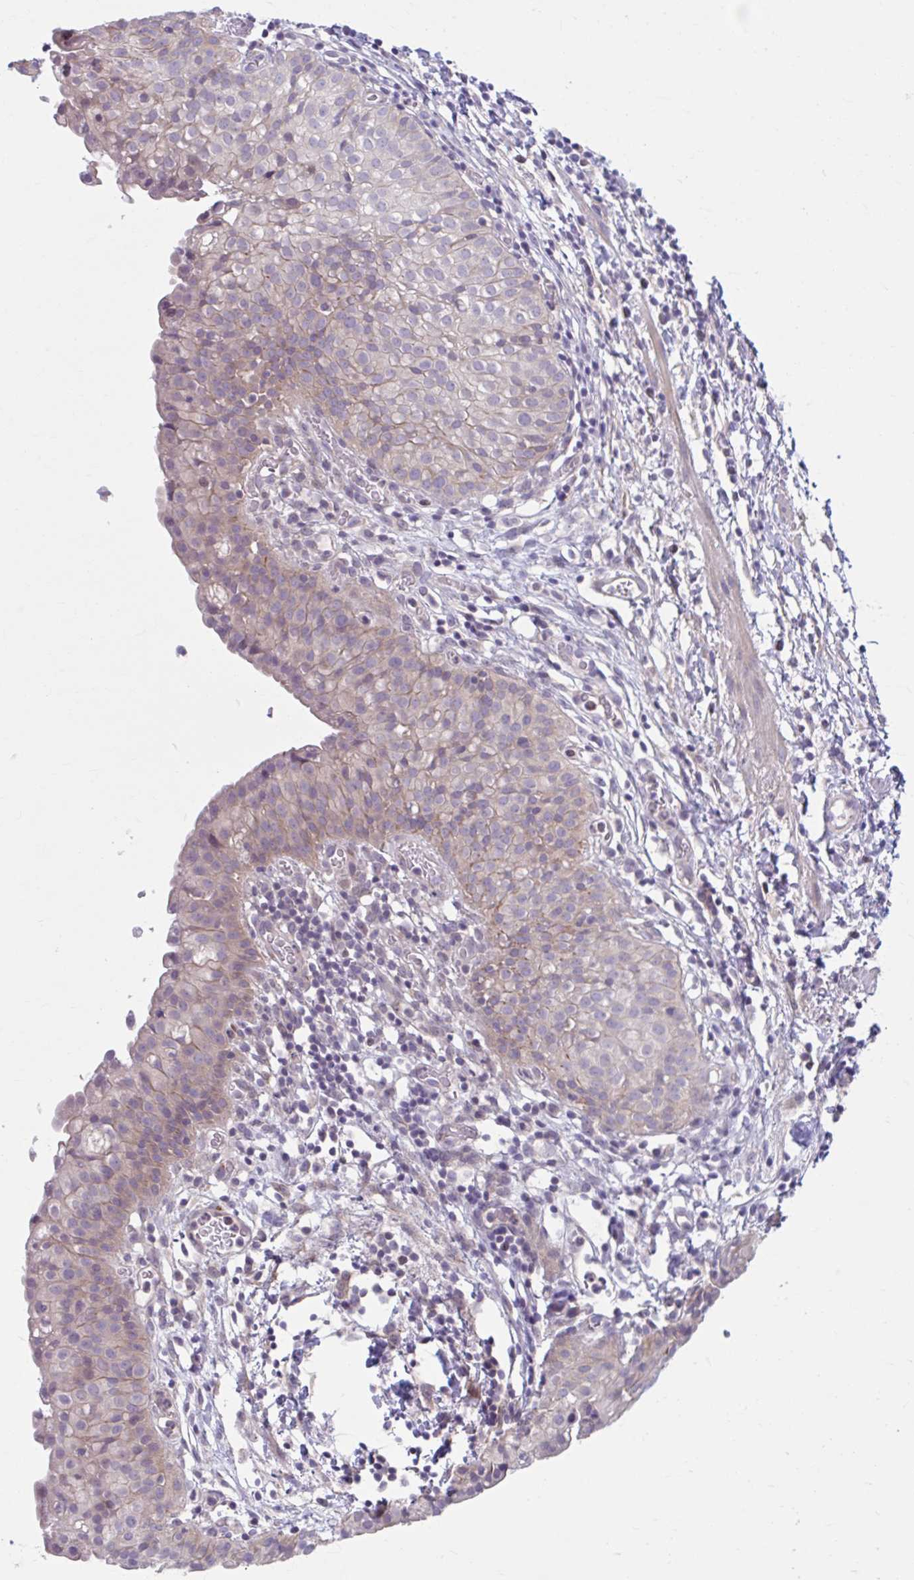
{"staining": {"intensity": "weak", "quantity": "25%-75%", "location": "cytoplasmic/membranous,nuclear"}, "tissue": "urinary bladder", "cell_type": "Urothelial cells", "image_type": "normal", "snomed": [{"axis": "morphology", "description": "Normal tissue, NOS"}, {"axis": "morphology", "description": "Inflammation, NOS"}, {"axis": "topography", "description": "Urinary bladder"}], "caption": "A high-resolution photomicrograph shows immunohistochemistry staining of unremarkable urinary bladder, which demonstrates weak cytoplasmic/membranous,nuclear expression in approximately 25%-75% of urothelial cells.", "gene": "CHST3", "patient": {"sex": "male", "age": 57}}